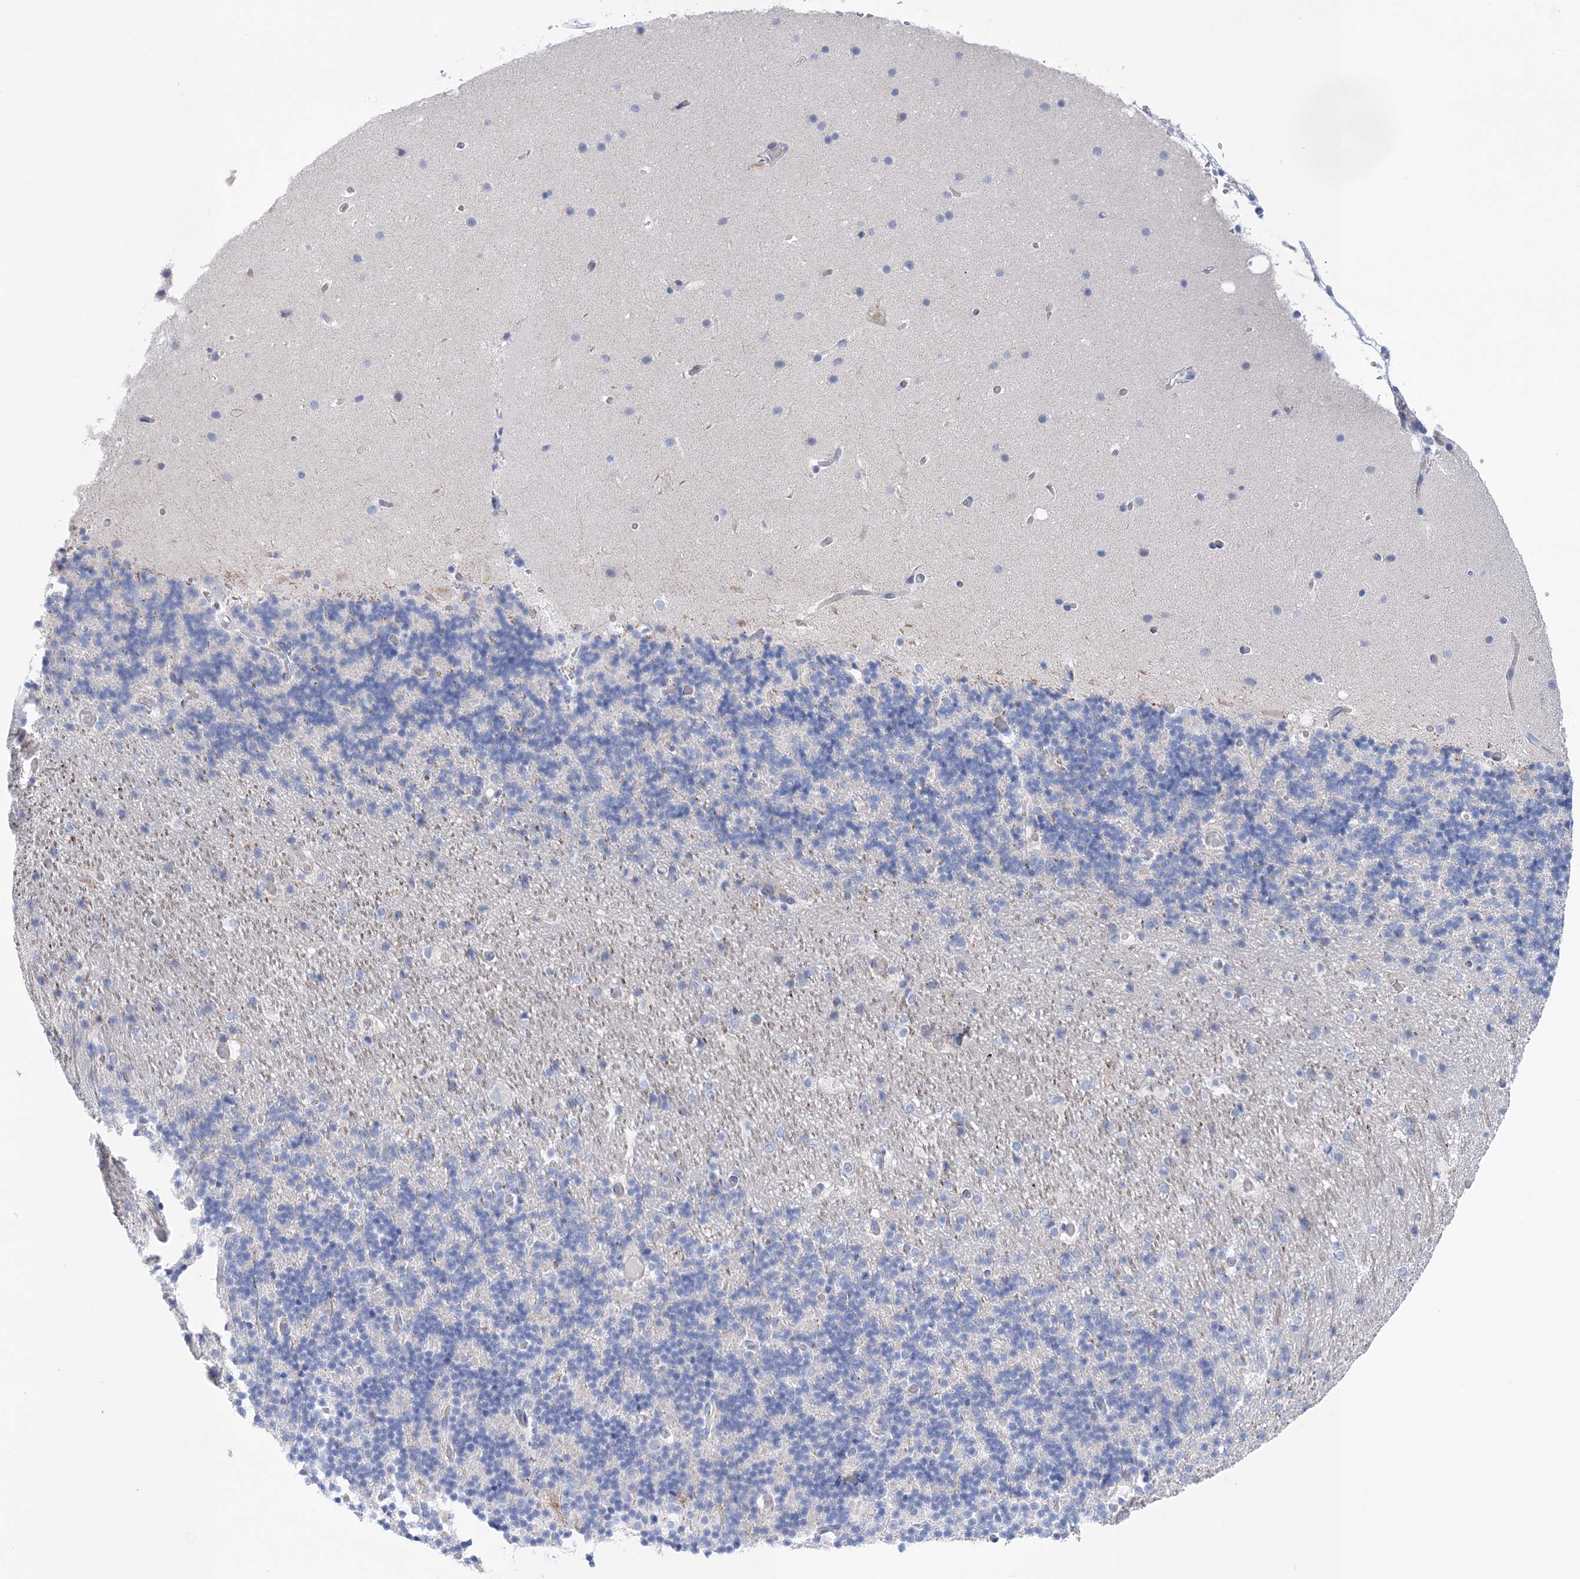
{"staining": {"intensity": "negative", "quantity": "none", "location": "none"}, "tissue": "cerebellum", "cell_type": "Cells in granular layer", "image_type": "normal", "snomed": [{"axis": "morphology", "description": "Normal tissue, NOS"}, {"axis": "topography", "description": "Cerebellum"}], "caption": "A histopathology image of human cerebellum is negative for staining in cells in granular layer. (DAB immunohistochemistry, high magnification).", "gene": "WDR74", "patient": {"sex": "male", "age": 57}}